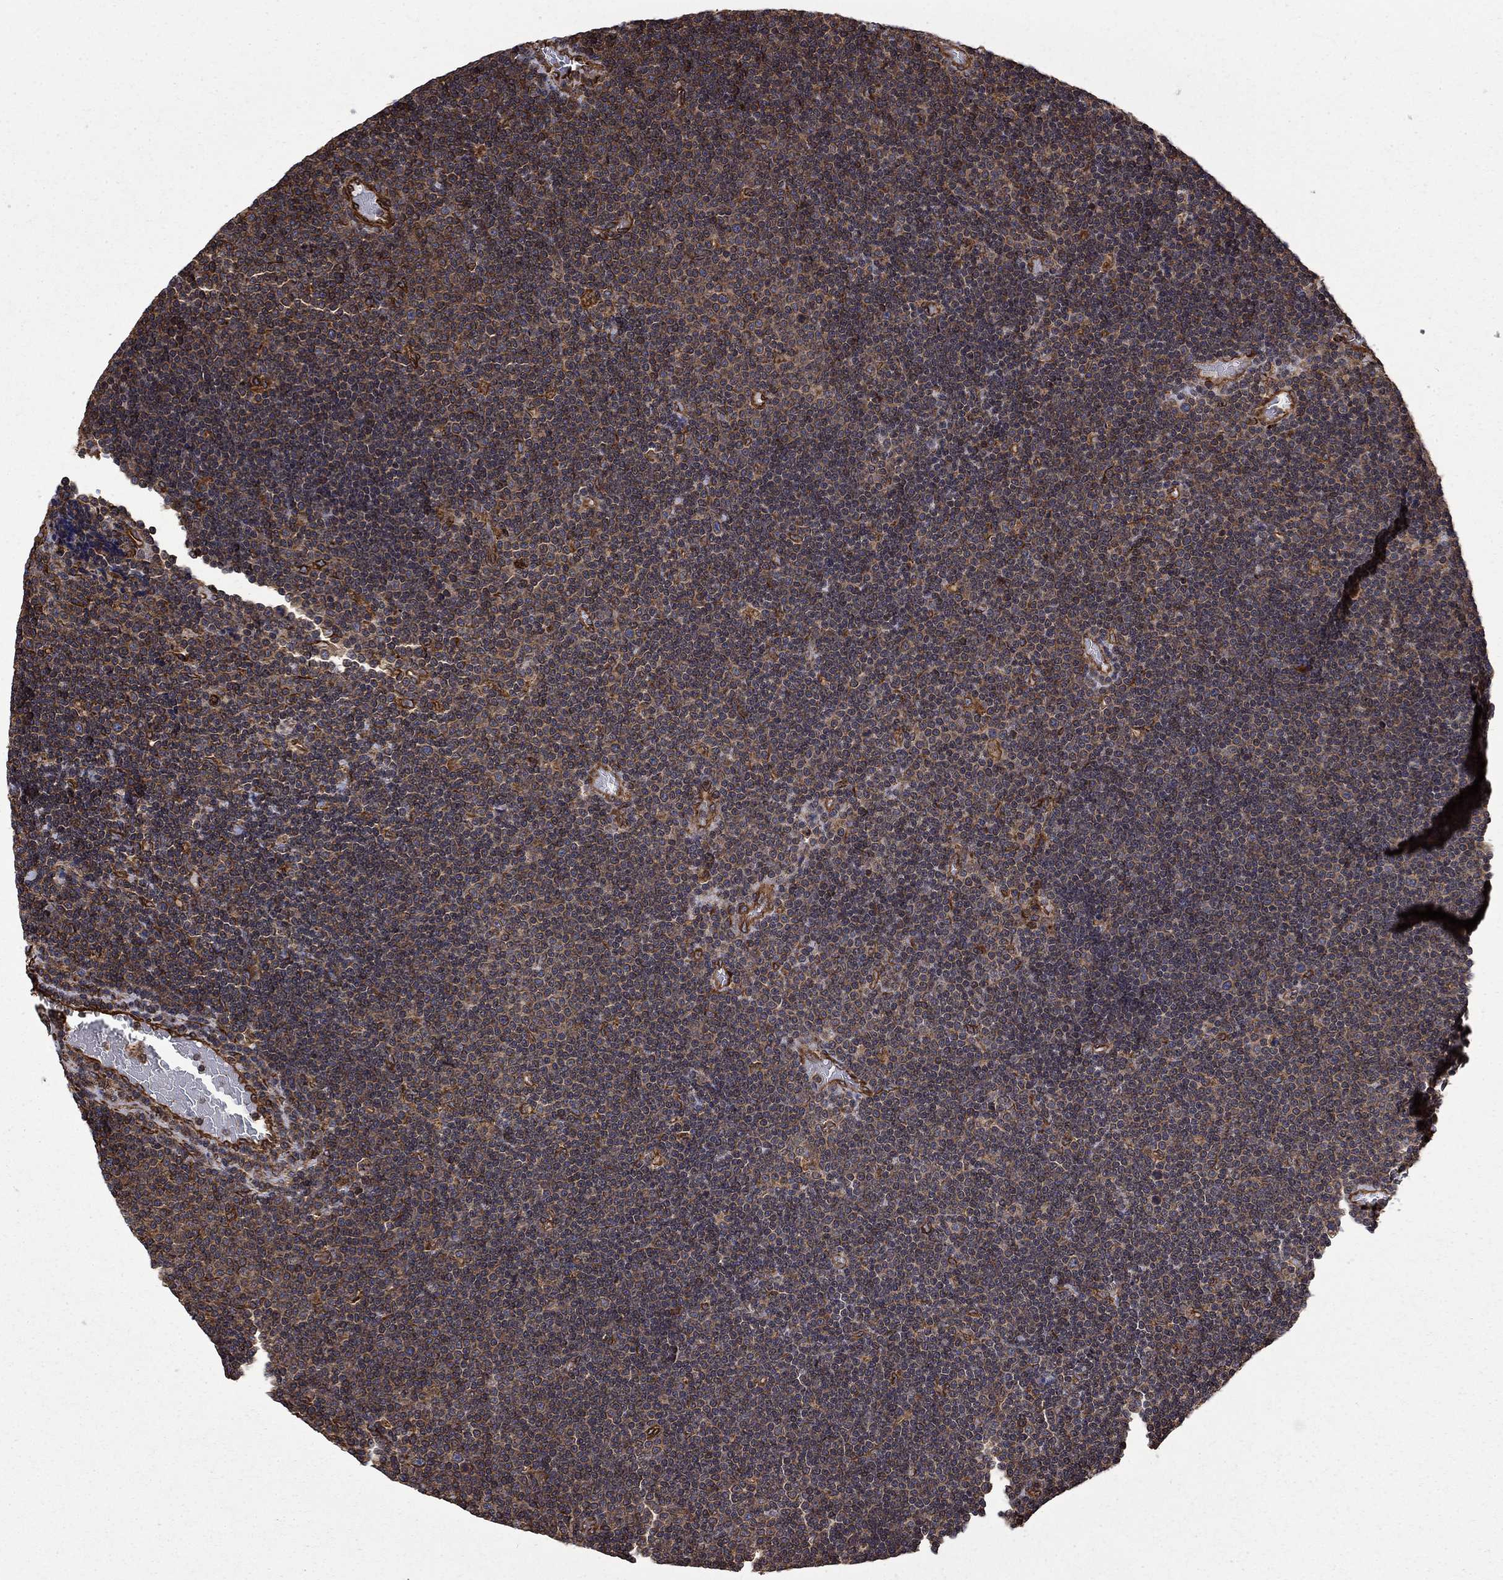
{"staining": {"intensity": "moderate", "quantity": "25%-75%", "location": "cytoplasmic/membranous"}, "tissue": "lymphoma", "cell_type": "Tumor cells", "image_type": "cancer", "snomed": [{"axis": "morphology", "description": "Malignant lymphoma, non-Hodgkin's type, Low grade"}, {"axis": "topography", "description": "Brain"}], "caption": "High-magnification brightfield microscopy of low-grade malignant lymphoma, non-Hodgkin's type stained with DAB (3,3'-diaminobenzidine) (brown) and counterstained with hematoxylin (blue). tumor cells exhibit moderate cytoplasmic/membranous positivity is present in about25%-75% of cells.", "gene": "CUTC", "patient": {"sex": "female", "age": 66}}